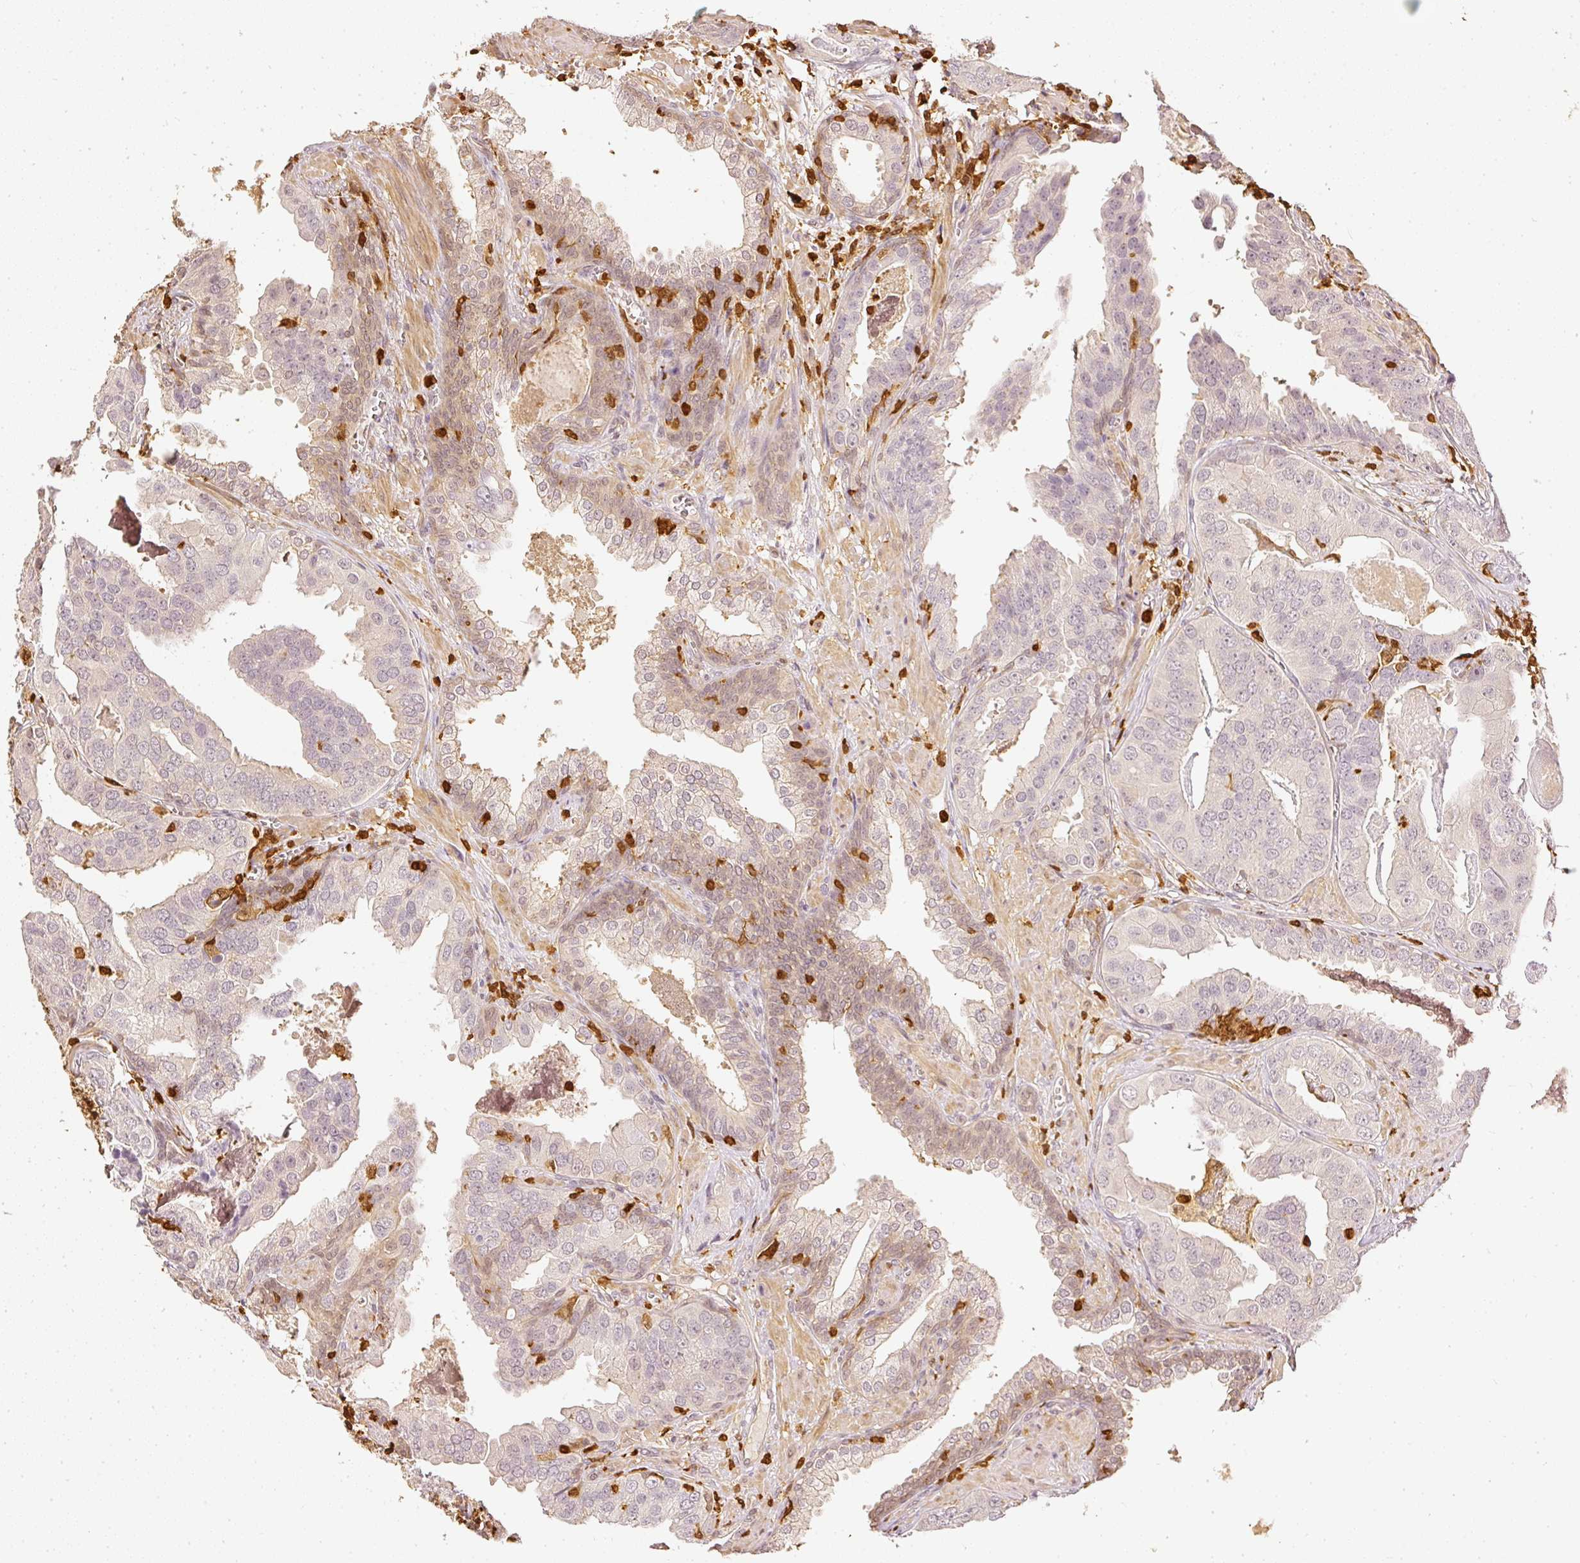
{"staining": {"intensity": "negative", "quantity": "none", "location": "none"}, "tissue": "prostate cancer", "cell_type": "Tumor cells", "image_type": "cancer", "snomed": [{"axis": "morphology", "description": "Adenocarcinoma, High grade"}, {"axis": "topography", "description": "Prostate"}], "caption": "This is an IHC histopathology image of human prostate cancer (adenocarcinoma (high-grade)). There is no positivity in tumor cells.", "gene": "PFN1", "patient": {"sex": "male", "age": 71}}